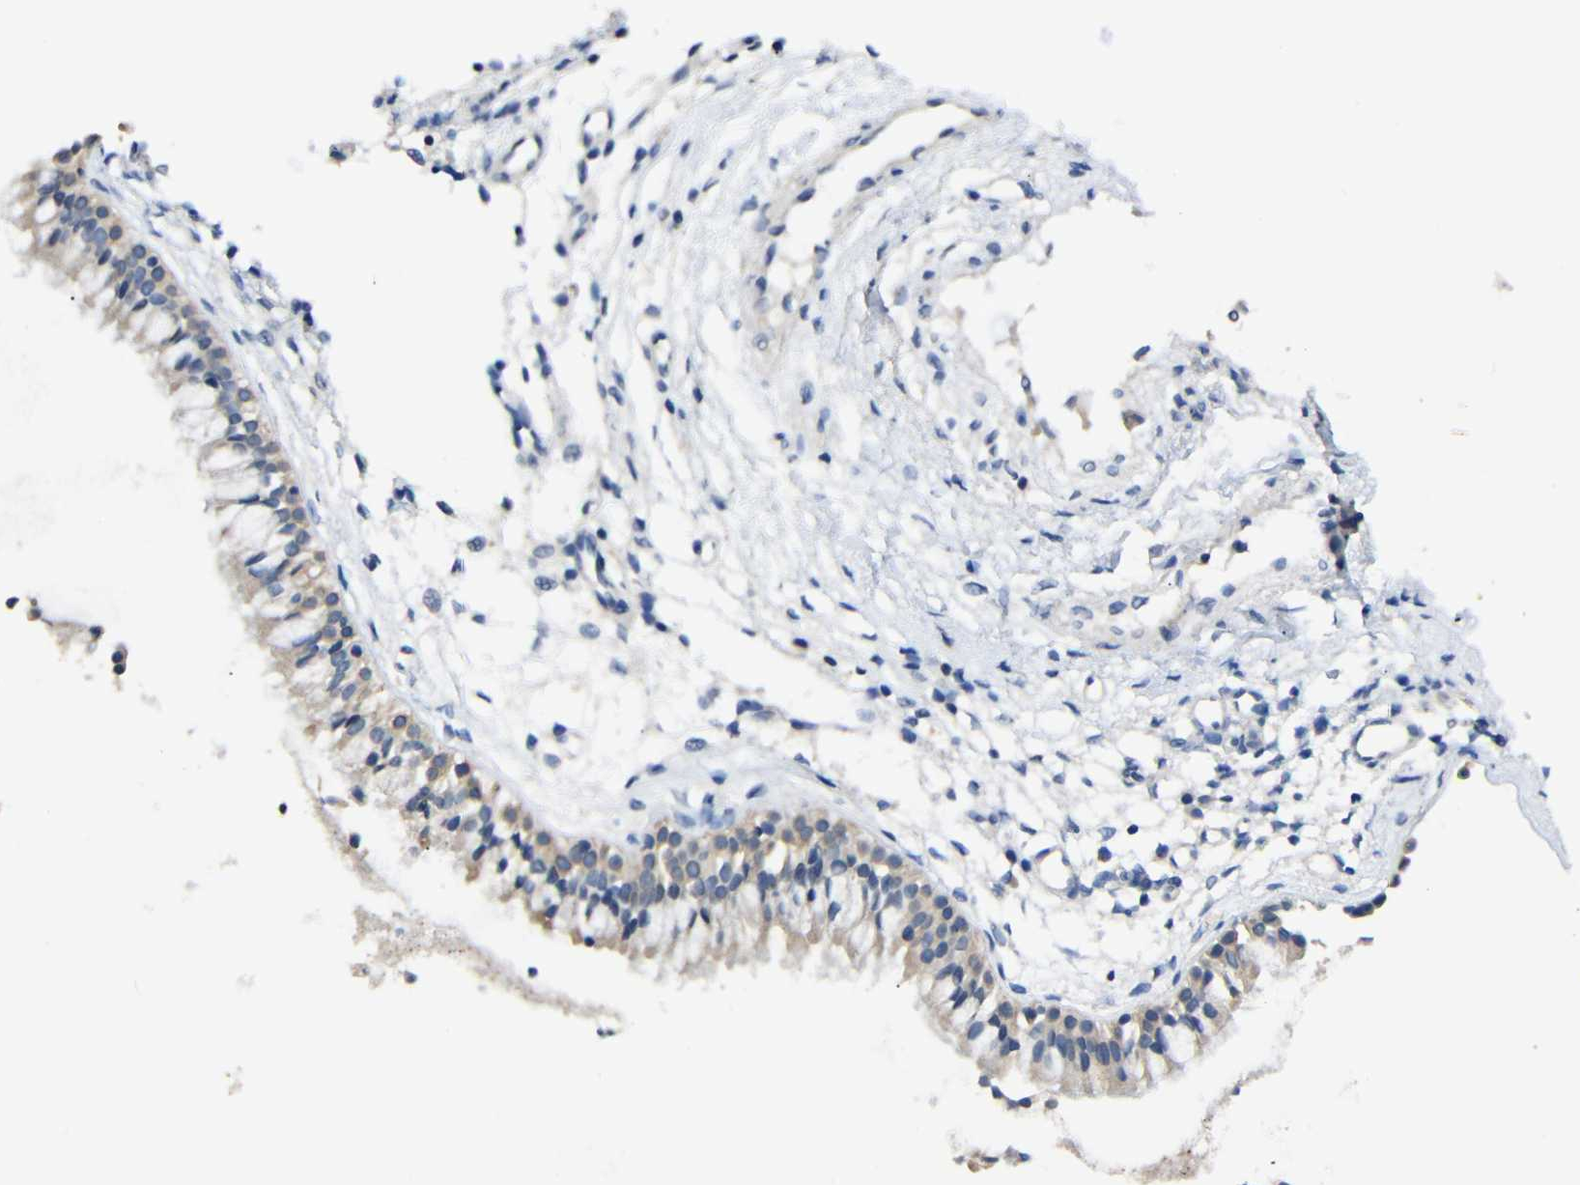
{"staining": {"intensity": "weak", "quantity": ">75%", "location": "cytoplasmic/membranous"}, "tissue": "nasopharynx", "cell_type": "Respiratory epithelial cells", "image_type": "normal", "snomed": [{"axis": "morphology", "description": "Normal tissue, NOS"}, {"axis": "topography", "description": "Nasopharynx"}], "caption": "Brown immunohistochemical staining in normal nasopharynx exhibits weak cytoplasmic/membranous positivity in about >75% of respiratory epithelial cells. The staining is performed using DAB (3,3'-diaminobenzidine) brown chromogen to label protein expression. The nuclei are counter-stained blue using hematoxylin.", "gene": "HNF1A", "patient": {"sex": "male", "age": 21}}